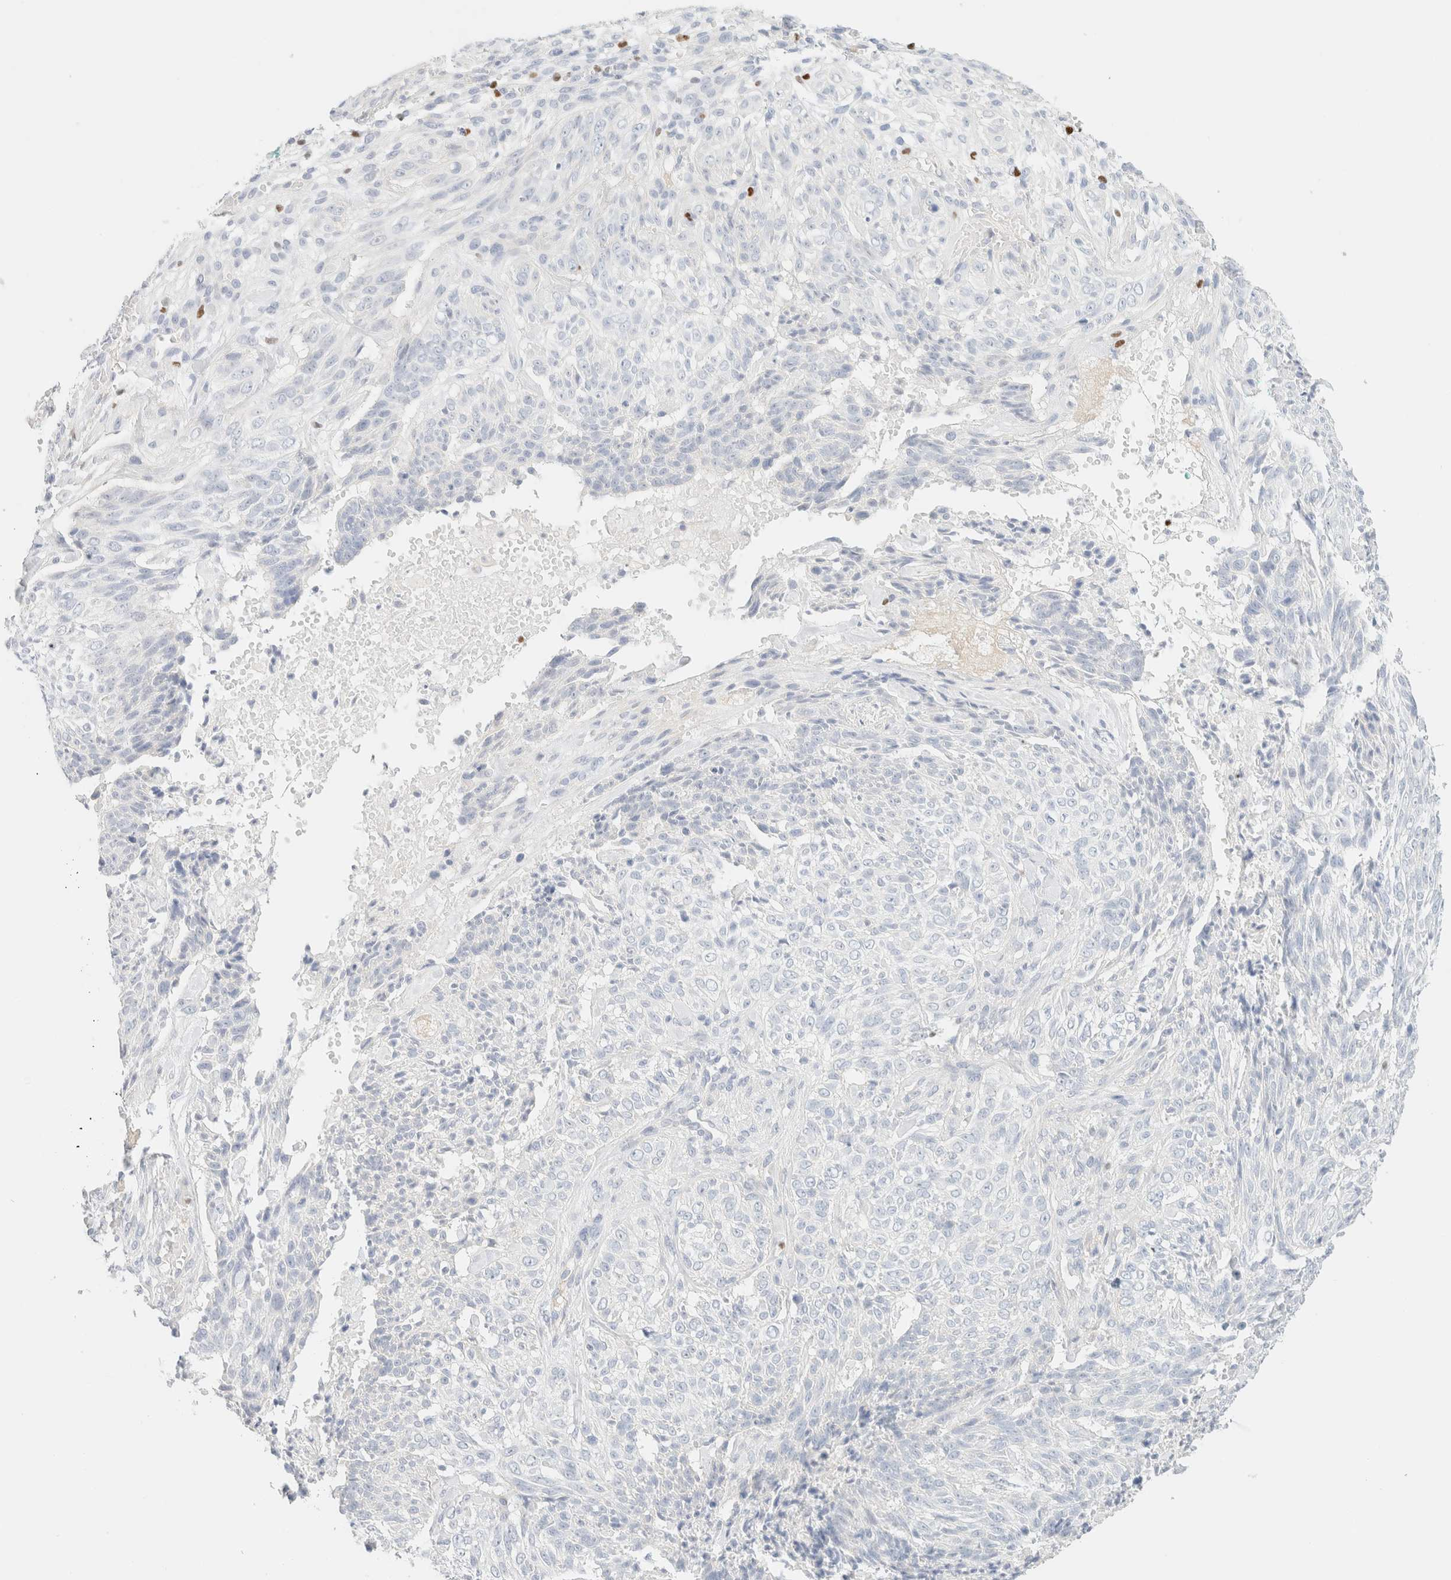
{"staining": {"intensity": "moderate", "quantity": "<25%", "location": "cytoplasmic/membranous"}, "tissue": "nasopharynx", "cell_type": "Respiratory epithelial cells", "image_type": "normal", "snomed": [{"axis": "morphology", "description": "Normal tissue, NOS"}, {"axis": "morphology", "description": "Basal cell carcinoma"}, {"axis": "topography", "description": "Cartilage tissue"}, {"axis": "topography", "description": "Nasopharynx"}, {"axis": "topography", "description": "Oral tissue"}], "caption": "Moderate cytoplasmic/membranous positivity is present in about <25% of respiratory epithelial cells in unremarkable nasopharynx. (Stains: DAB (3,3'-diaminobenzidine) in brown, nuclei in blue, Microscopy: brightfield microscopy at high magnification).", "gene": "IKZF3", "patient": {"sex": "female", "age": 77}}